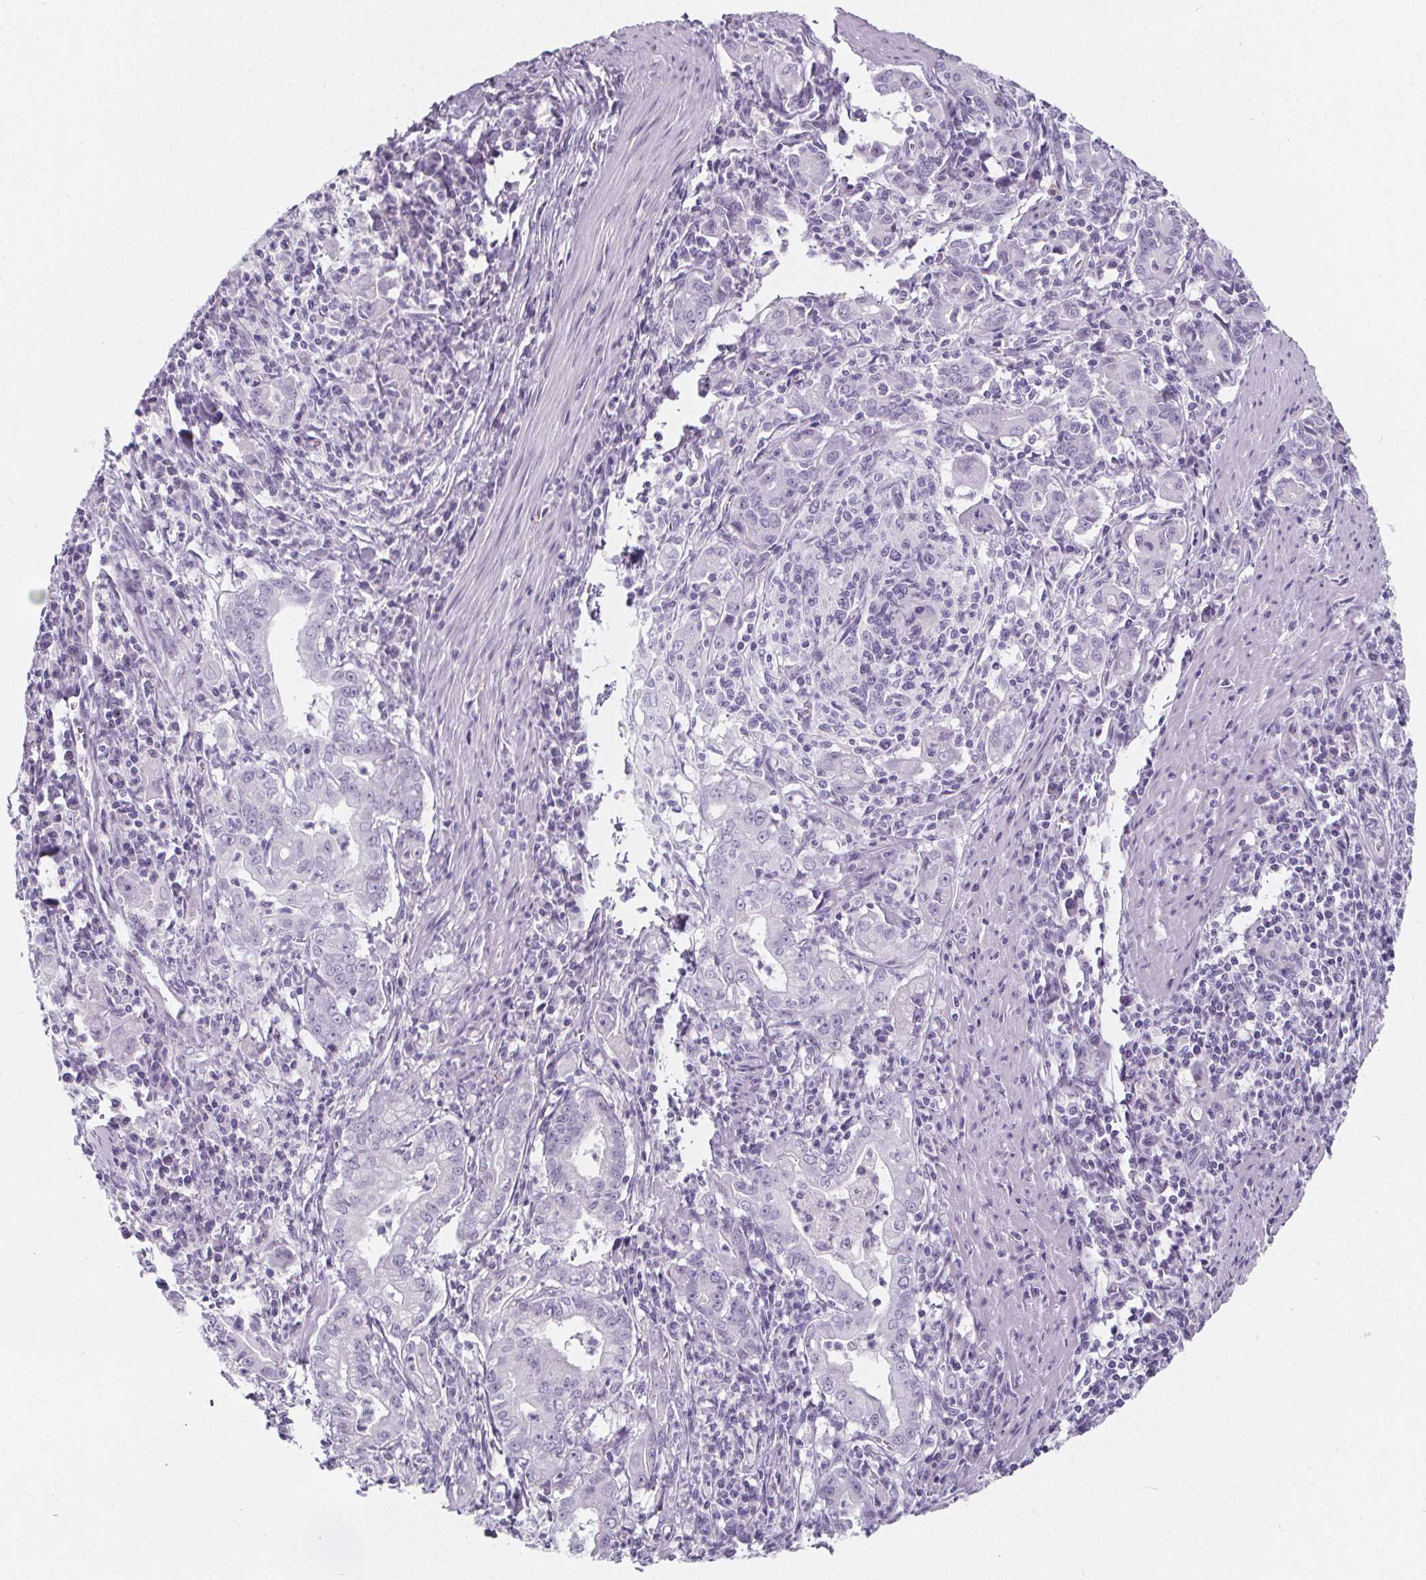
{"staining": {"intensity": "negative", "quantity": "none", "location": "none"}, "tissue": "stomach cancer", "cell_type": "Tumor cells", "image_type": "cancer", "snomed": [{"axis": "morphology", "description": "Adenocarcinoma, NOS"}, {"axis": "topography", "description": "Stomach, upper"}], "caption": "An IHC histopathology image of stomach adenocarcinoma is shown. There is no staining in tumor cells of stomach adenocarcinoma.", "gene": "ADRB1", "patient": {"sex": "female", "age": 79}}